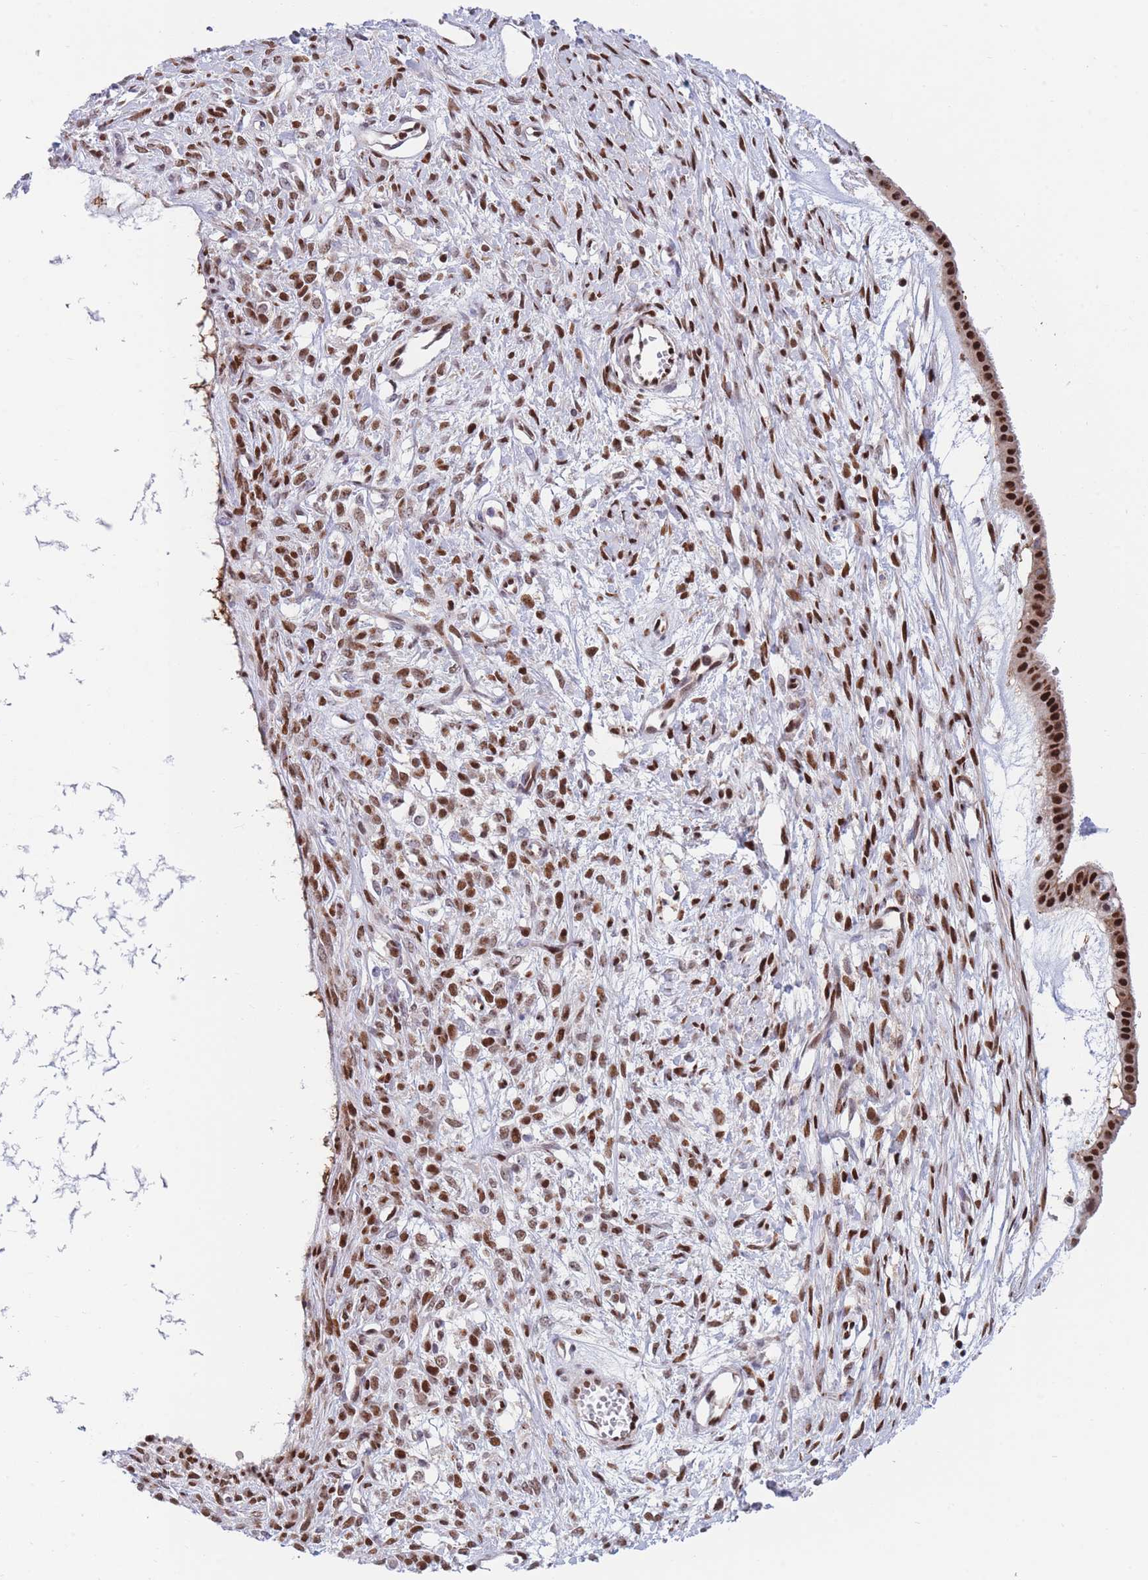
{"staining": {"intensity": "strong", "quantity": ">75%", "location": "nuclear"}, "tissue": "ovarian cancer", "cell_type": "Tumor cells", "image_type": "cancer", "snomed": [{"axis": "morphology", "description": "Cystadenocarcinoma, mucinous, NOS"}, {"axis": "topography", "description": "Ovary"}], "caption": "DAB (3,3'-diaminobenzidine) immunohistochemical staining of ovarian cancer (mucinous cystadenocarcinoma) exhibits strong nuclear protein expression in about >75% of tumor cells.", "gene": "DNAJC3", "patient": {"sex": "female", "age": 73}}